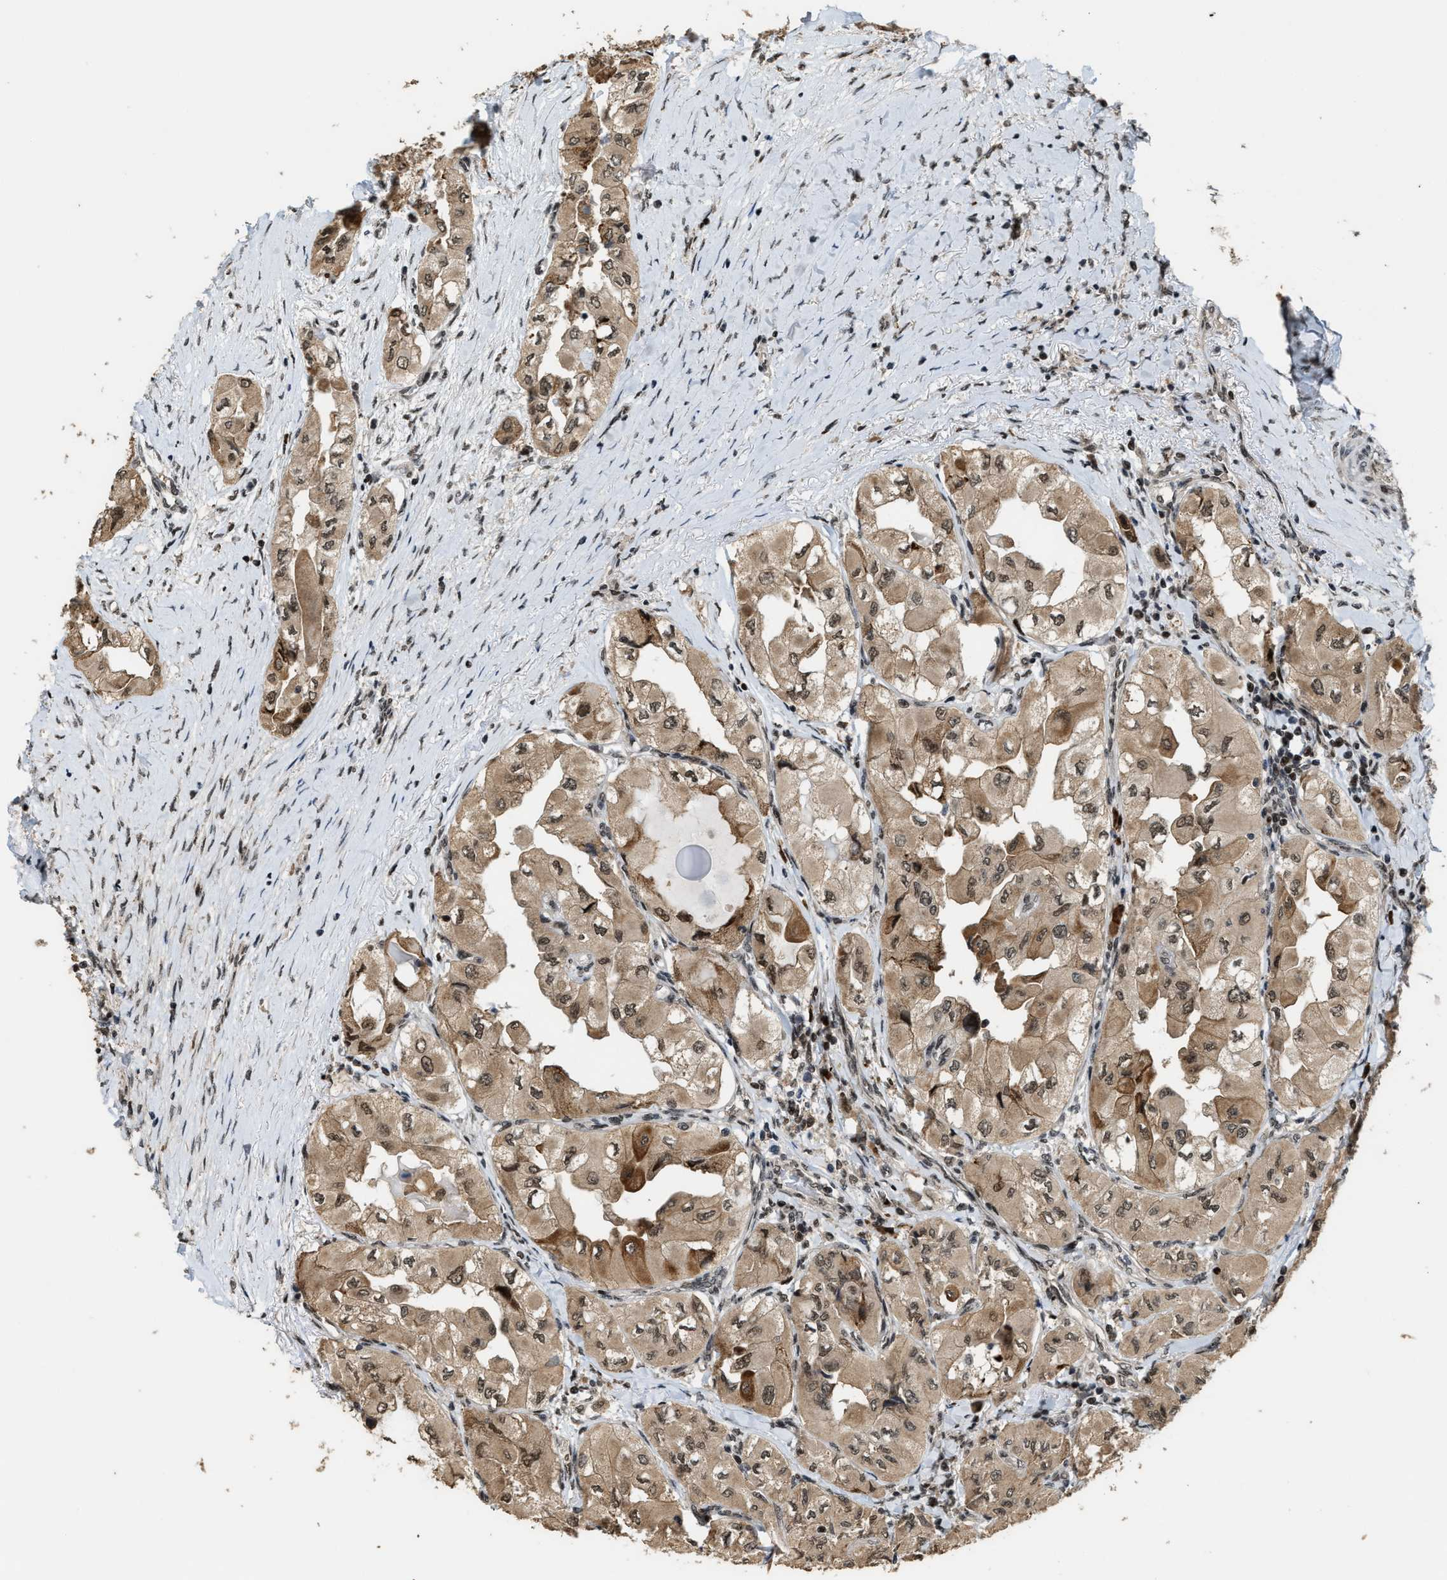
{"staining": {"intensity": "moderate", "quantity": ">75%", "location": "cytoplasmic/membranous,nuclear"}, "tissue": "thyroid cancer", "cell_type": "Tumor cells", "image_type": "cancer", "snomed": [{"axis": "morphology", "description": "Papillary adenocarcinoma, NOS"}, {"axis": "topography", "description": "Thyroid gland"}], "caption": "A brown stain labels moderate cytoplasmic/membranous and nuclear staining of a protein in human thyroid cancer tumor cells. (brown staining indicates protein expression, while blue staining denotes nuclei).", "gene": "SERTAD2", "patient": {"sex": "female", "age": 59}}